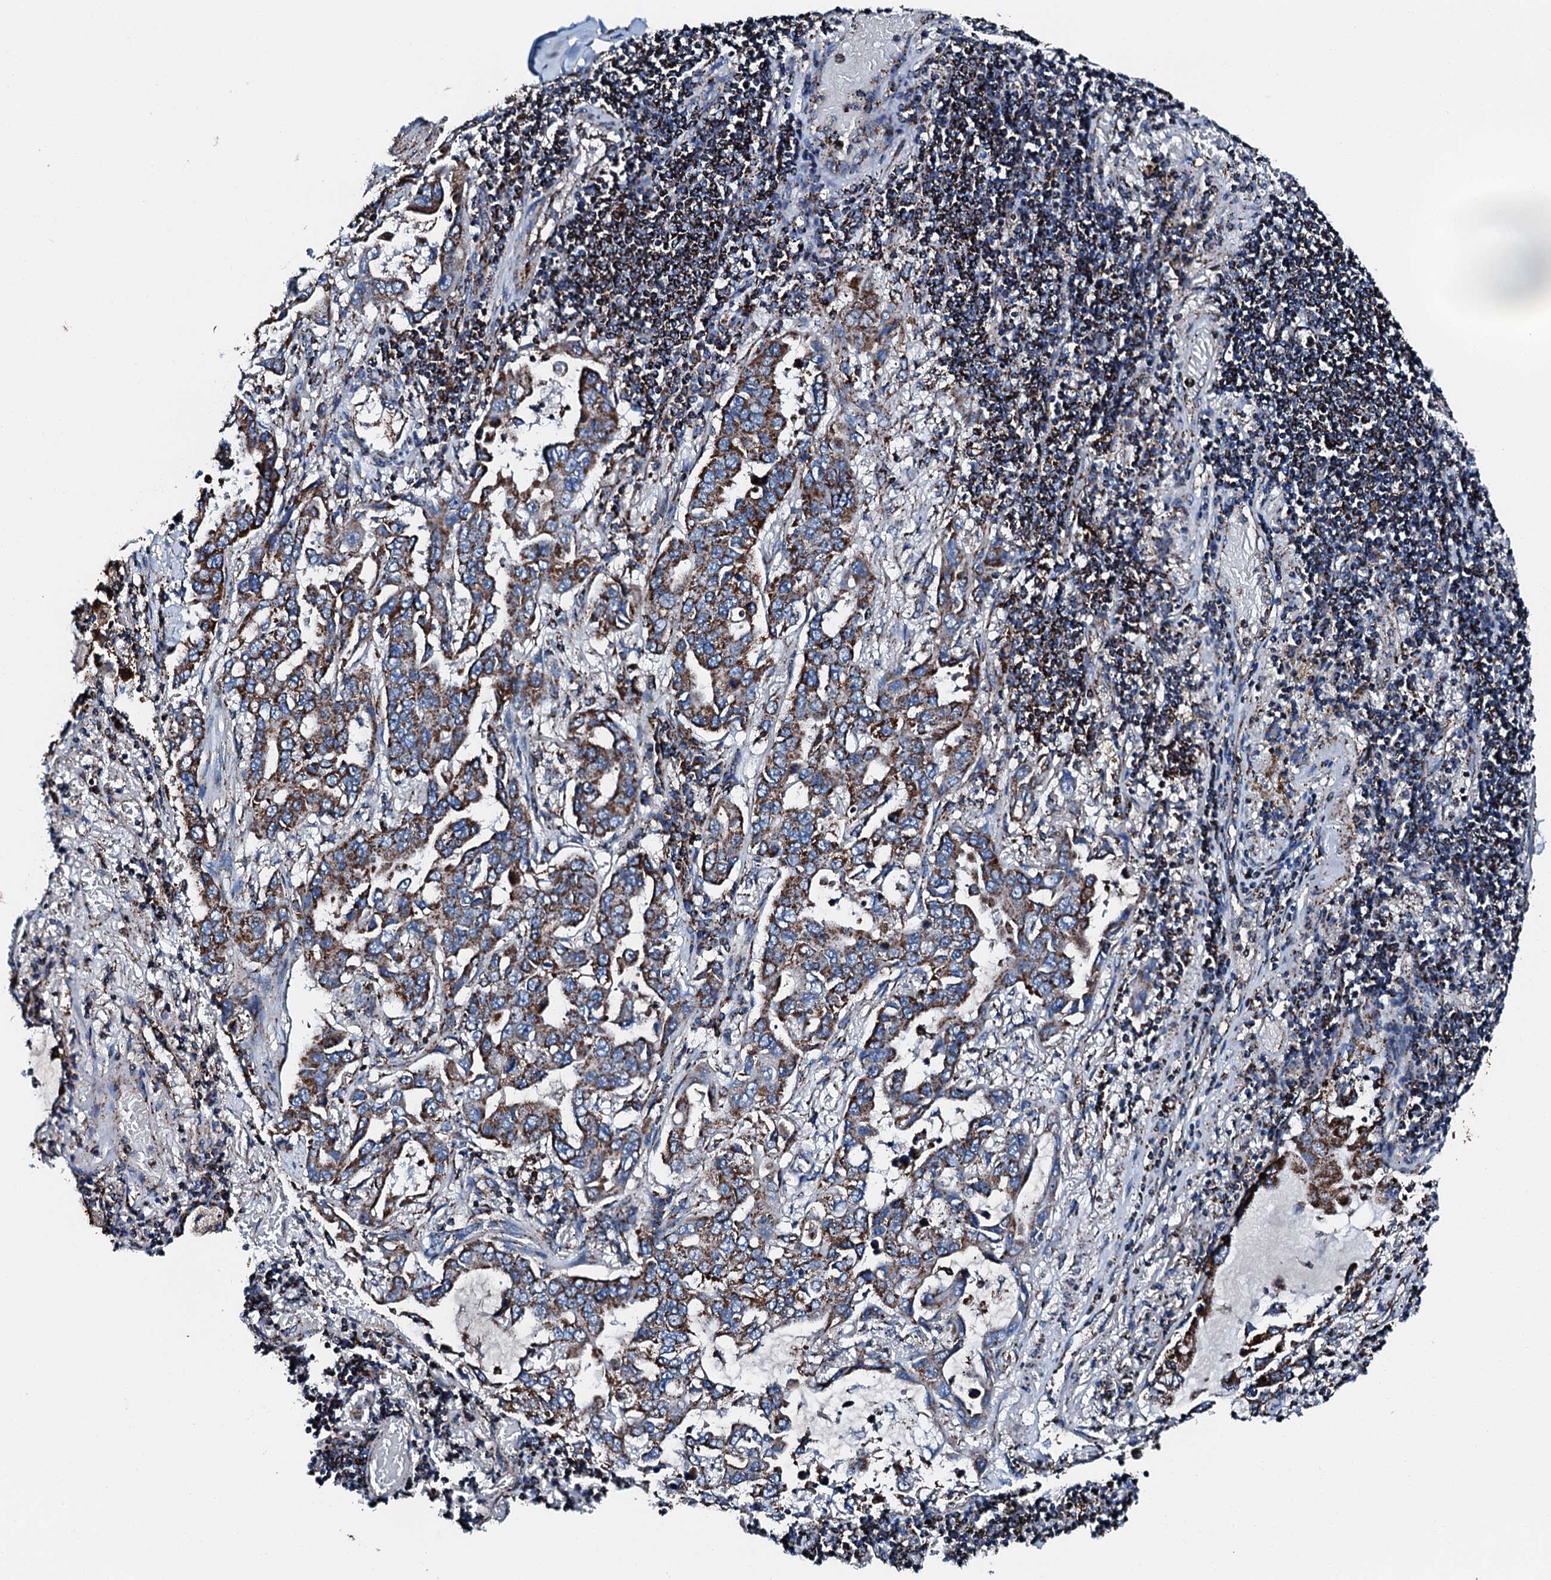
{"staining": {"intensity": "strong", "quantity": ">75%", "location": "cytoplasmic/membranous"}, "tissue": "lung cancer", "cell_type": "Tumor cells", "image_type": "cancer", "snomed": [{"axis": "morphology", "description": "Adenocarcinoma, NOS"}, {"axis": "topography", "description": "Lung"}], "caption": "This is a histology image of IHC staining of lung cancer, which shows strong expression in the cytoplasmic/membranous of tumor cells.", "gene": "HADH", "patient": {"sex": "male", "age": 64}}